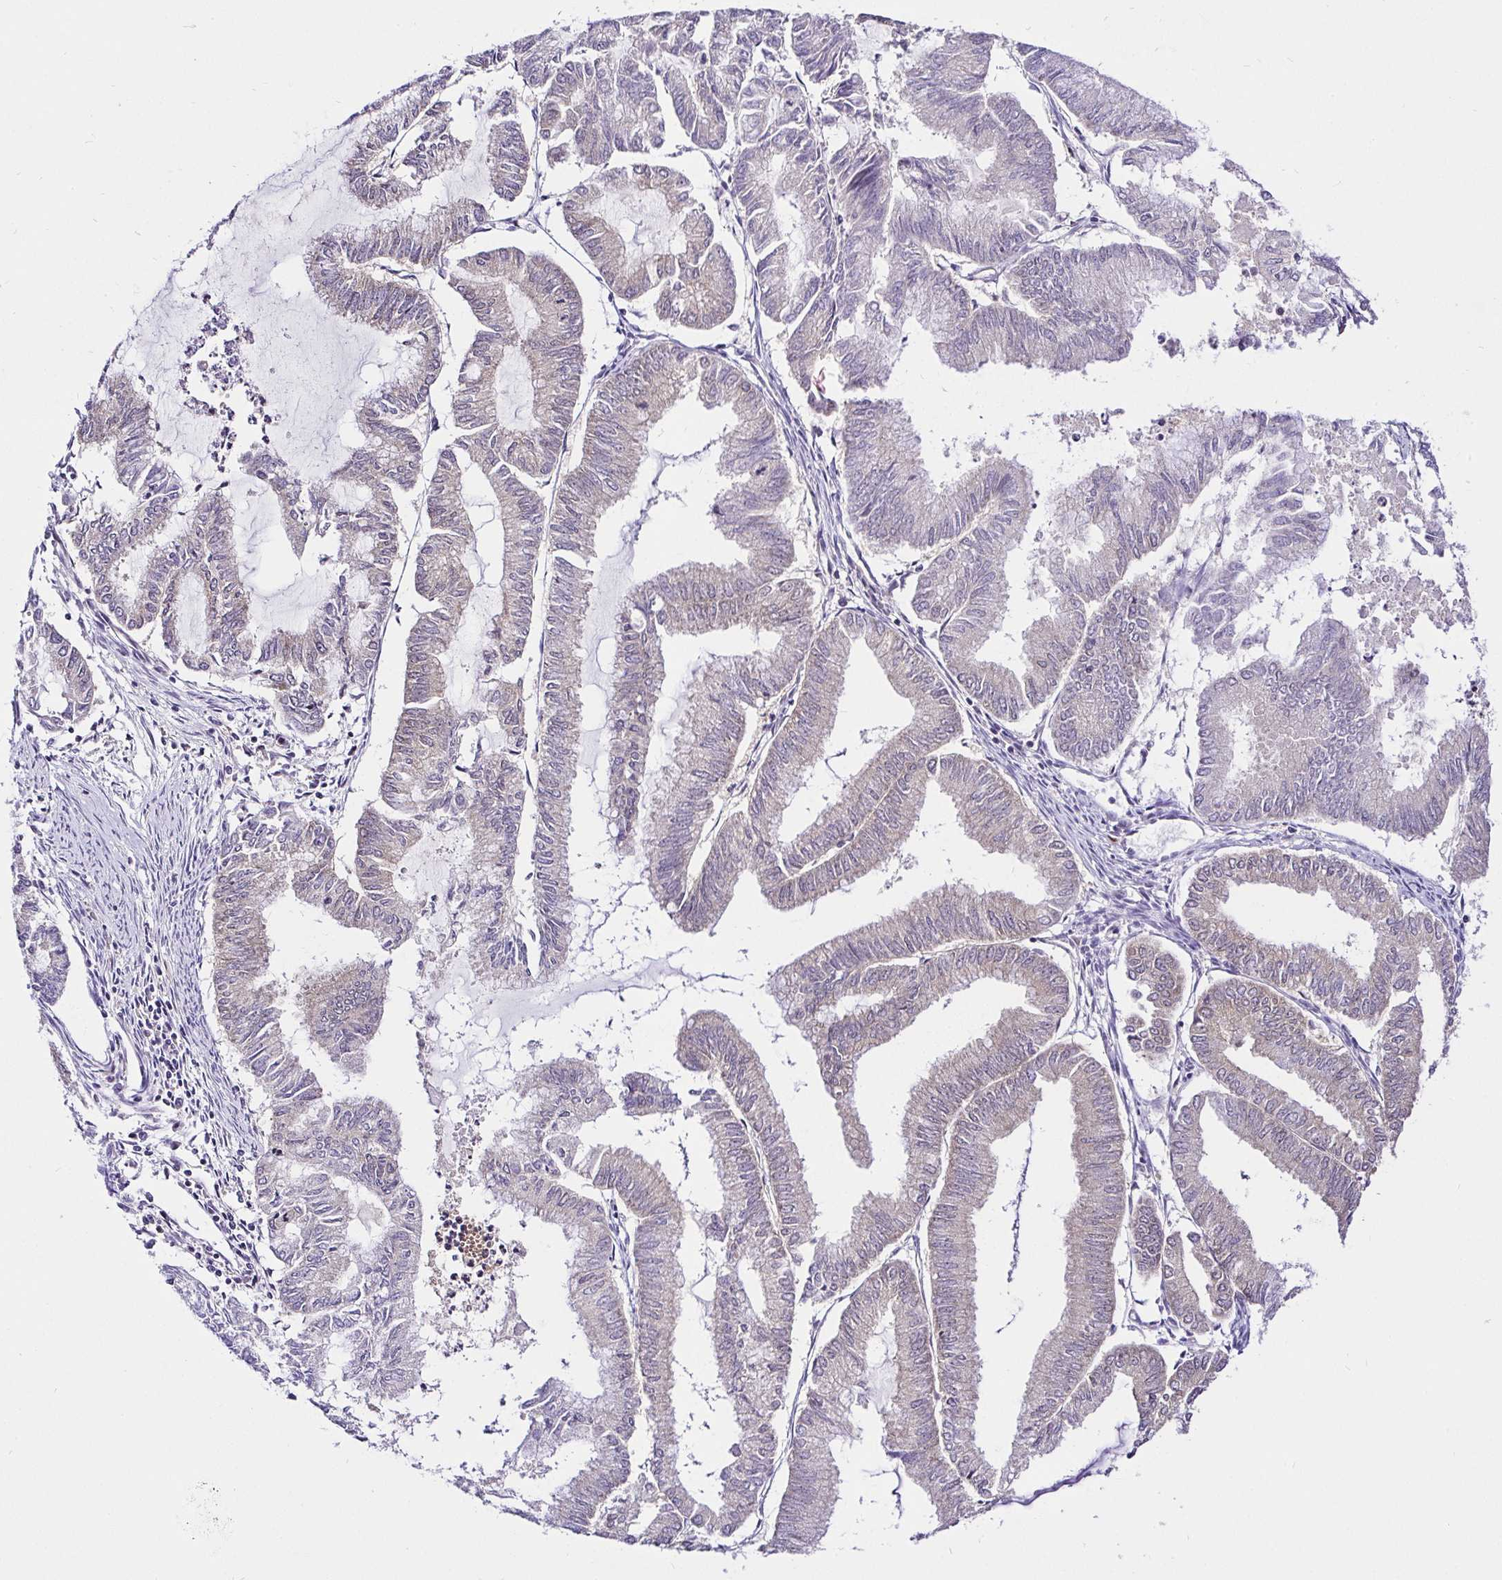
{"staining": {"intensity": "negative", "quantity": "none", "location": "none"}, "tissue": "endometrial cancer", "cell_type": "Tumor cells", "image_type": "cancer", "snomed": [{"axis": "morphology", "description": "Adenocarcinoma, NOS"}, {"axis": "topography", "description": "Endometrium"}], "caption": "Image shows no protein expression in tumor cells of endometrial cancer tissue.", "gene": "UBE2M", "patient": {"sex": "female", "age": 79}}